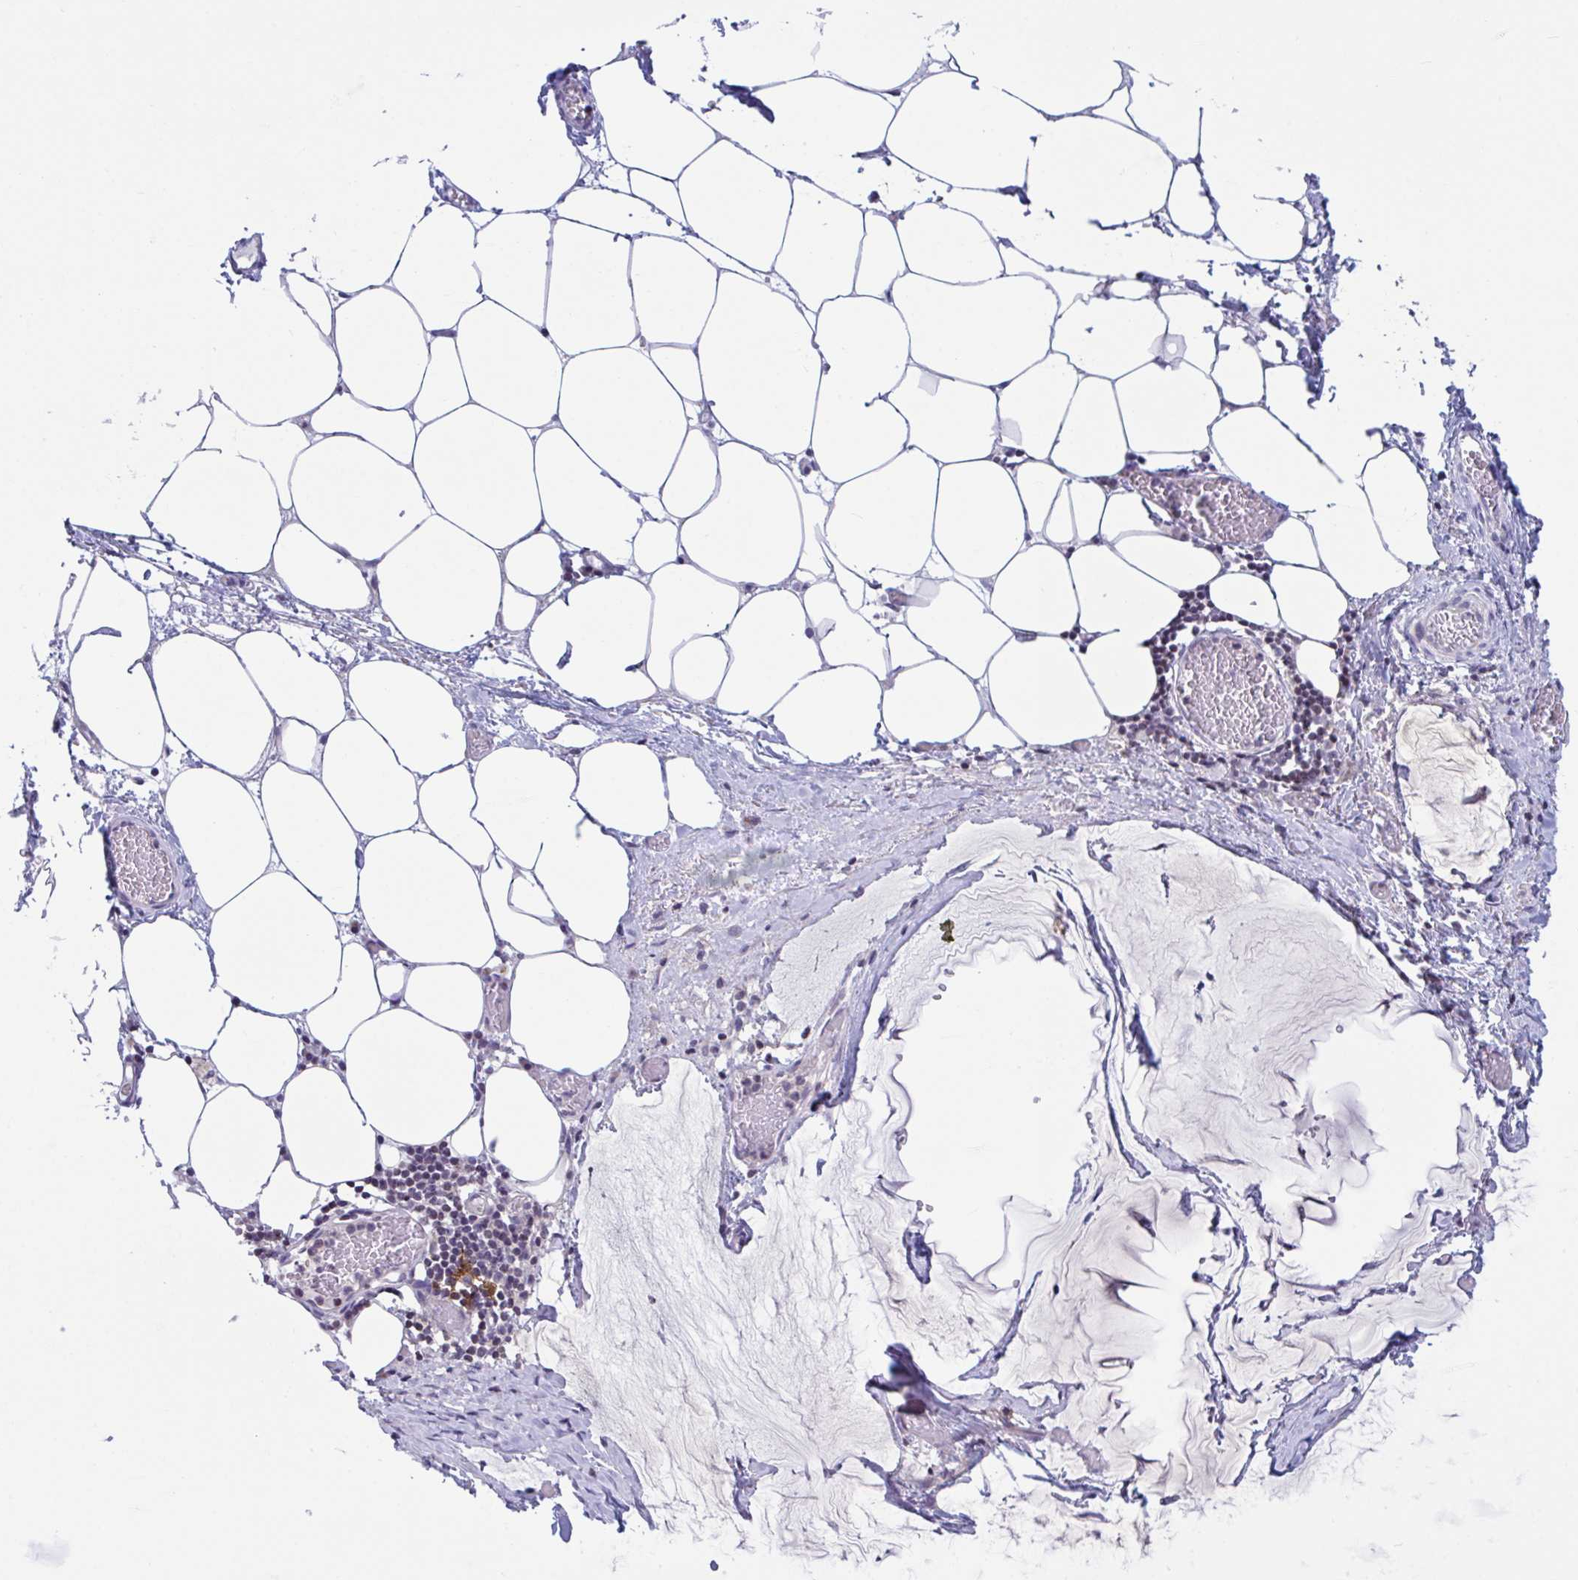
{"staining": {"intensity": "negative", "quantity": "none", "location": "none"}, "tissue": "ovarian cancer", "cell_type": "Tumor cells", "image_type": "cancer", "snomed": [{"axis": "morphology", "description": "Cystadenocarcinoma, mucinous, NOS"}, {"axis": "topography", "description": "Ovary"}], "caption": "High power microscopy image of an IHC micrograph of ovarian mucinous cystadenocarcinoma, revealing no significant expression in tumor cells.", "gene": "SNX11", "patient": {"sex": "female", "age": 73}}